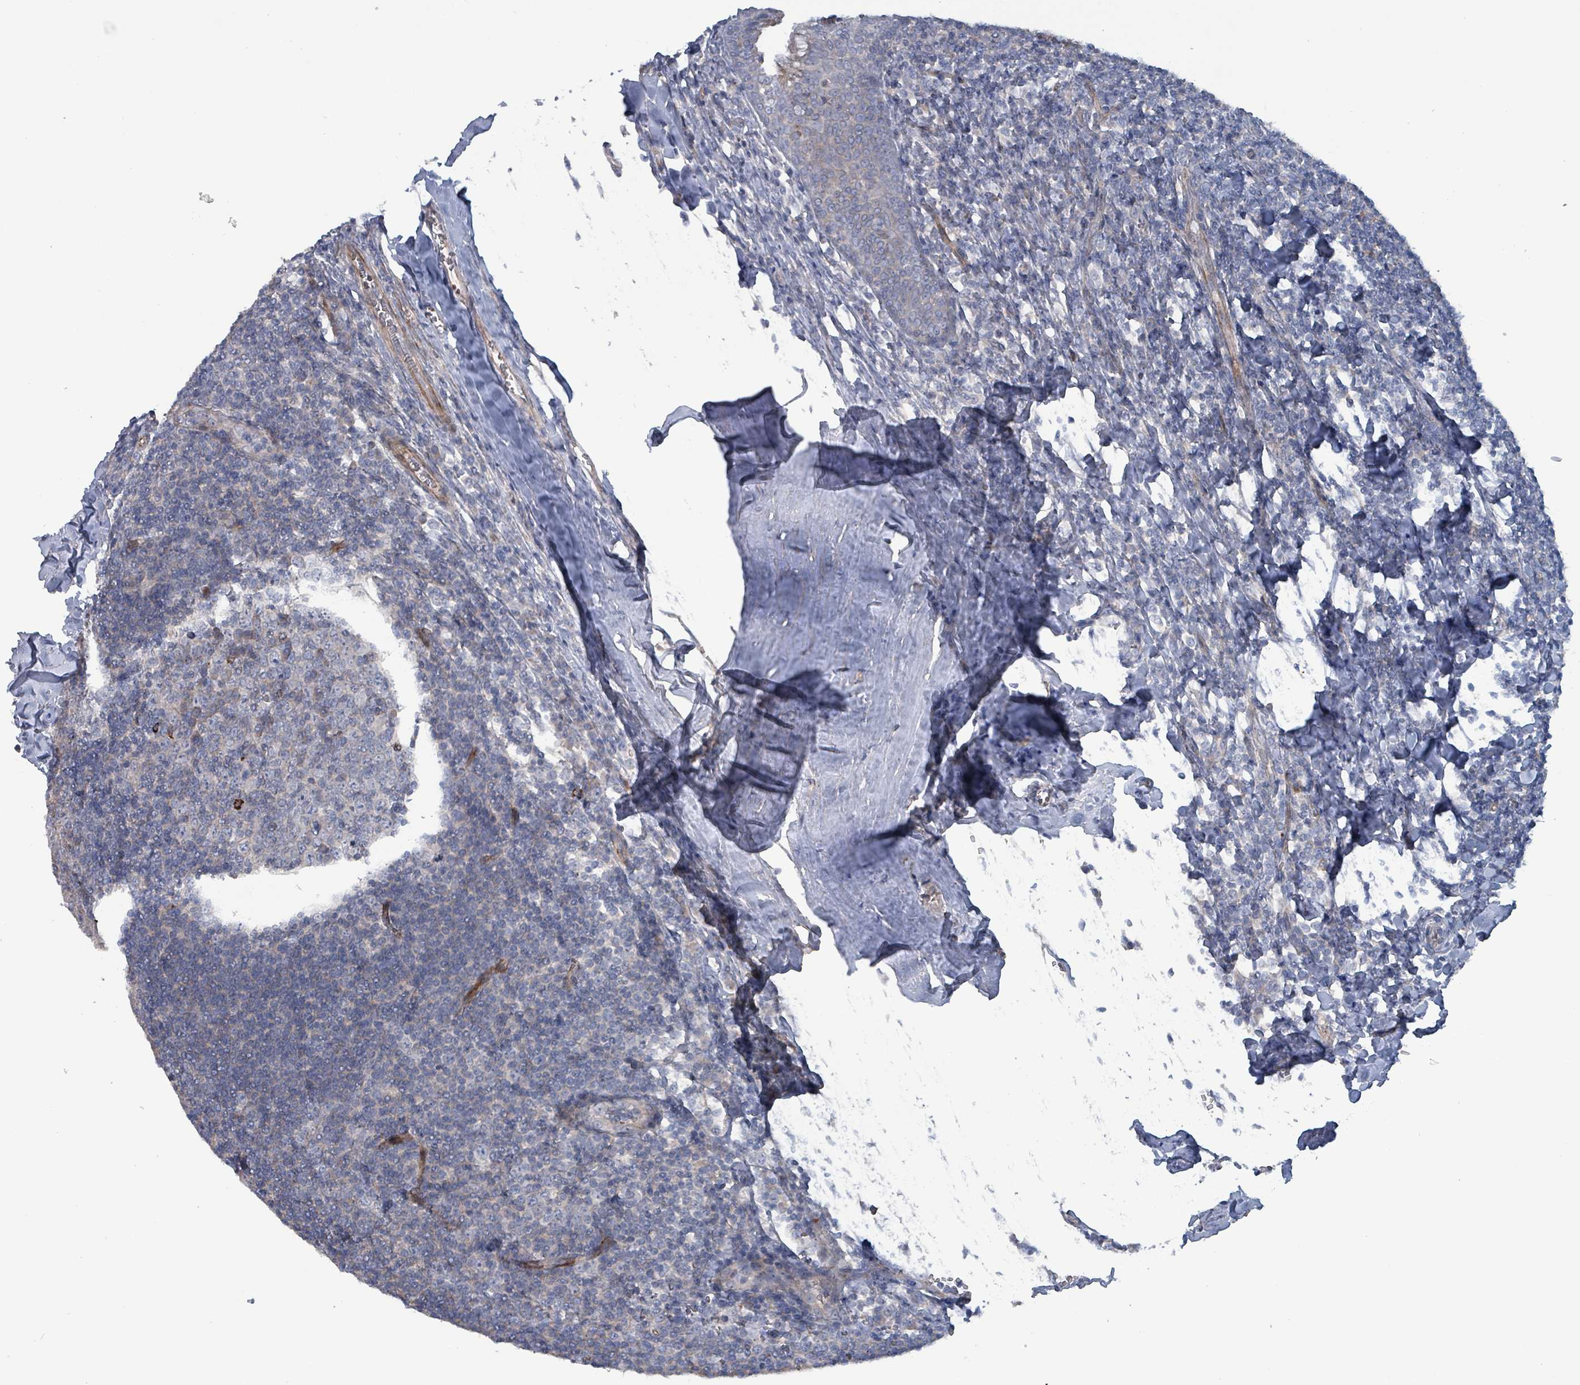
{"staining": {"intensity": "negative", "quantity": "none", "location": "none"}, "tissue": "tonsil", "cell_type": "Germinal center cells", "image_type": "normal", "snomed": [{"axis": "morphology", "description": "Normal tissue, NOS"}, {"axis": "topography", "description": "Tonsil"}], "caption": "The immunohistochemistry (IHC) micrograph has no significant positivity in germinal center cells of tonsil.", "gene": "TAAR5", "patient": {"sex": "male", "age": 27}}